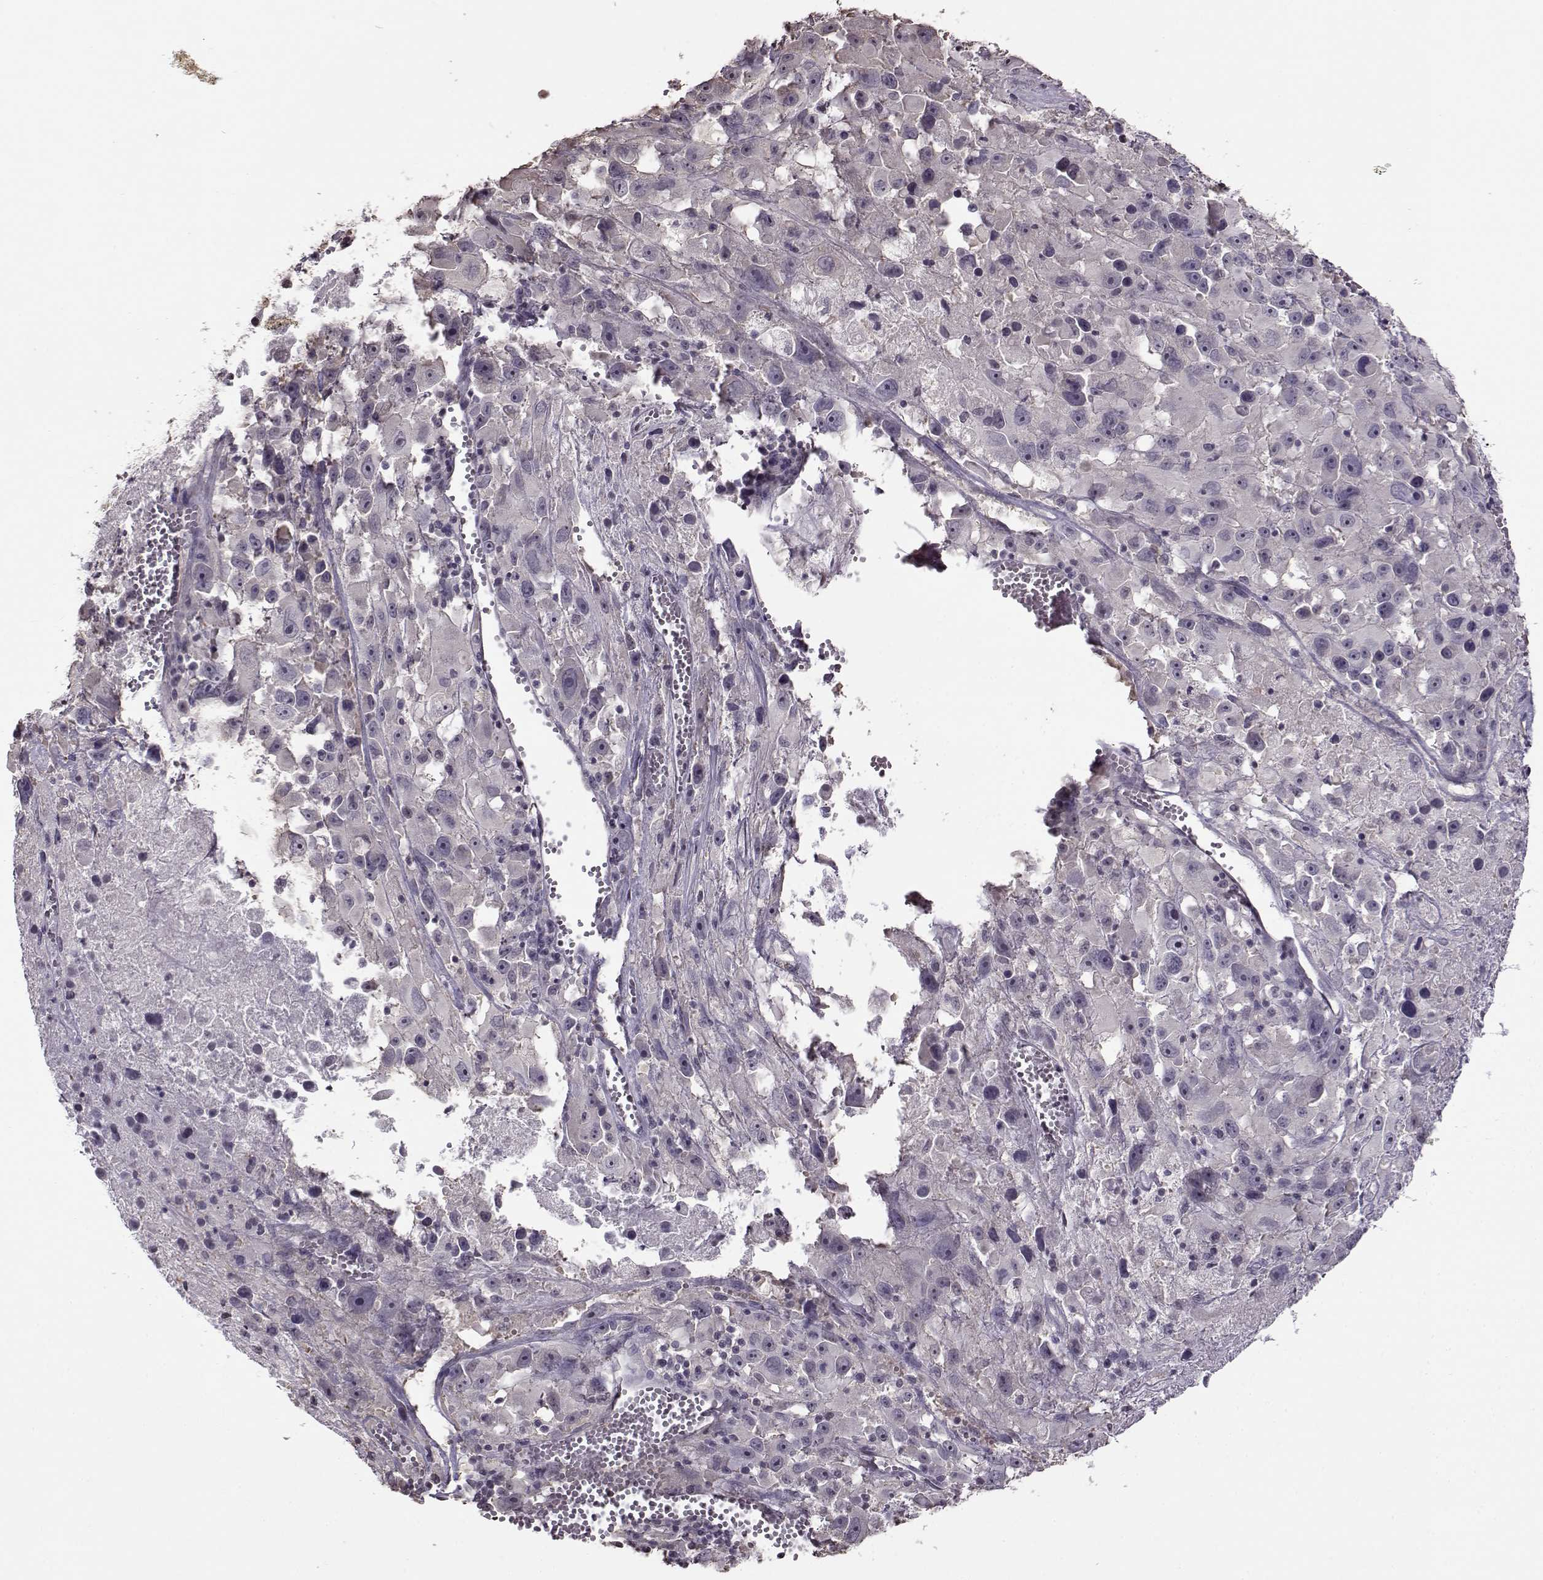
{"staining": {"intensity": "negative", "quantity": "none", "location": "none"}, "tissue": "melanoma", "cell_type": "Tumor cells", "image_type": "cancer", "snomed": [{"axis": "morphology", "description": "Malignant melanoma, Metastatic site"}, {"axis": "topography", "description": "Lymph node"}], "caption": "IHC micrograph of neoplastic tissue: malignant melanoma (metastatic site) stained with DAB (3,3'-diaminobenzidine) exhibits no significant protein positivity in tumor cells.", "gene": "FSHB", "patient": {"sex": "male", "age": 50}}